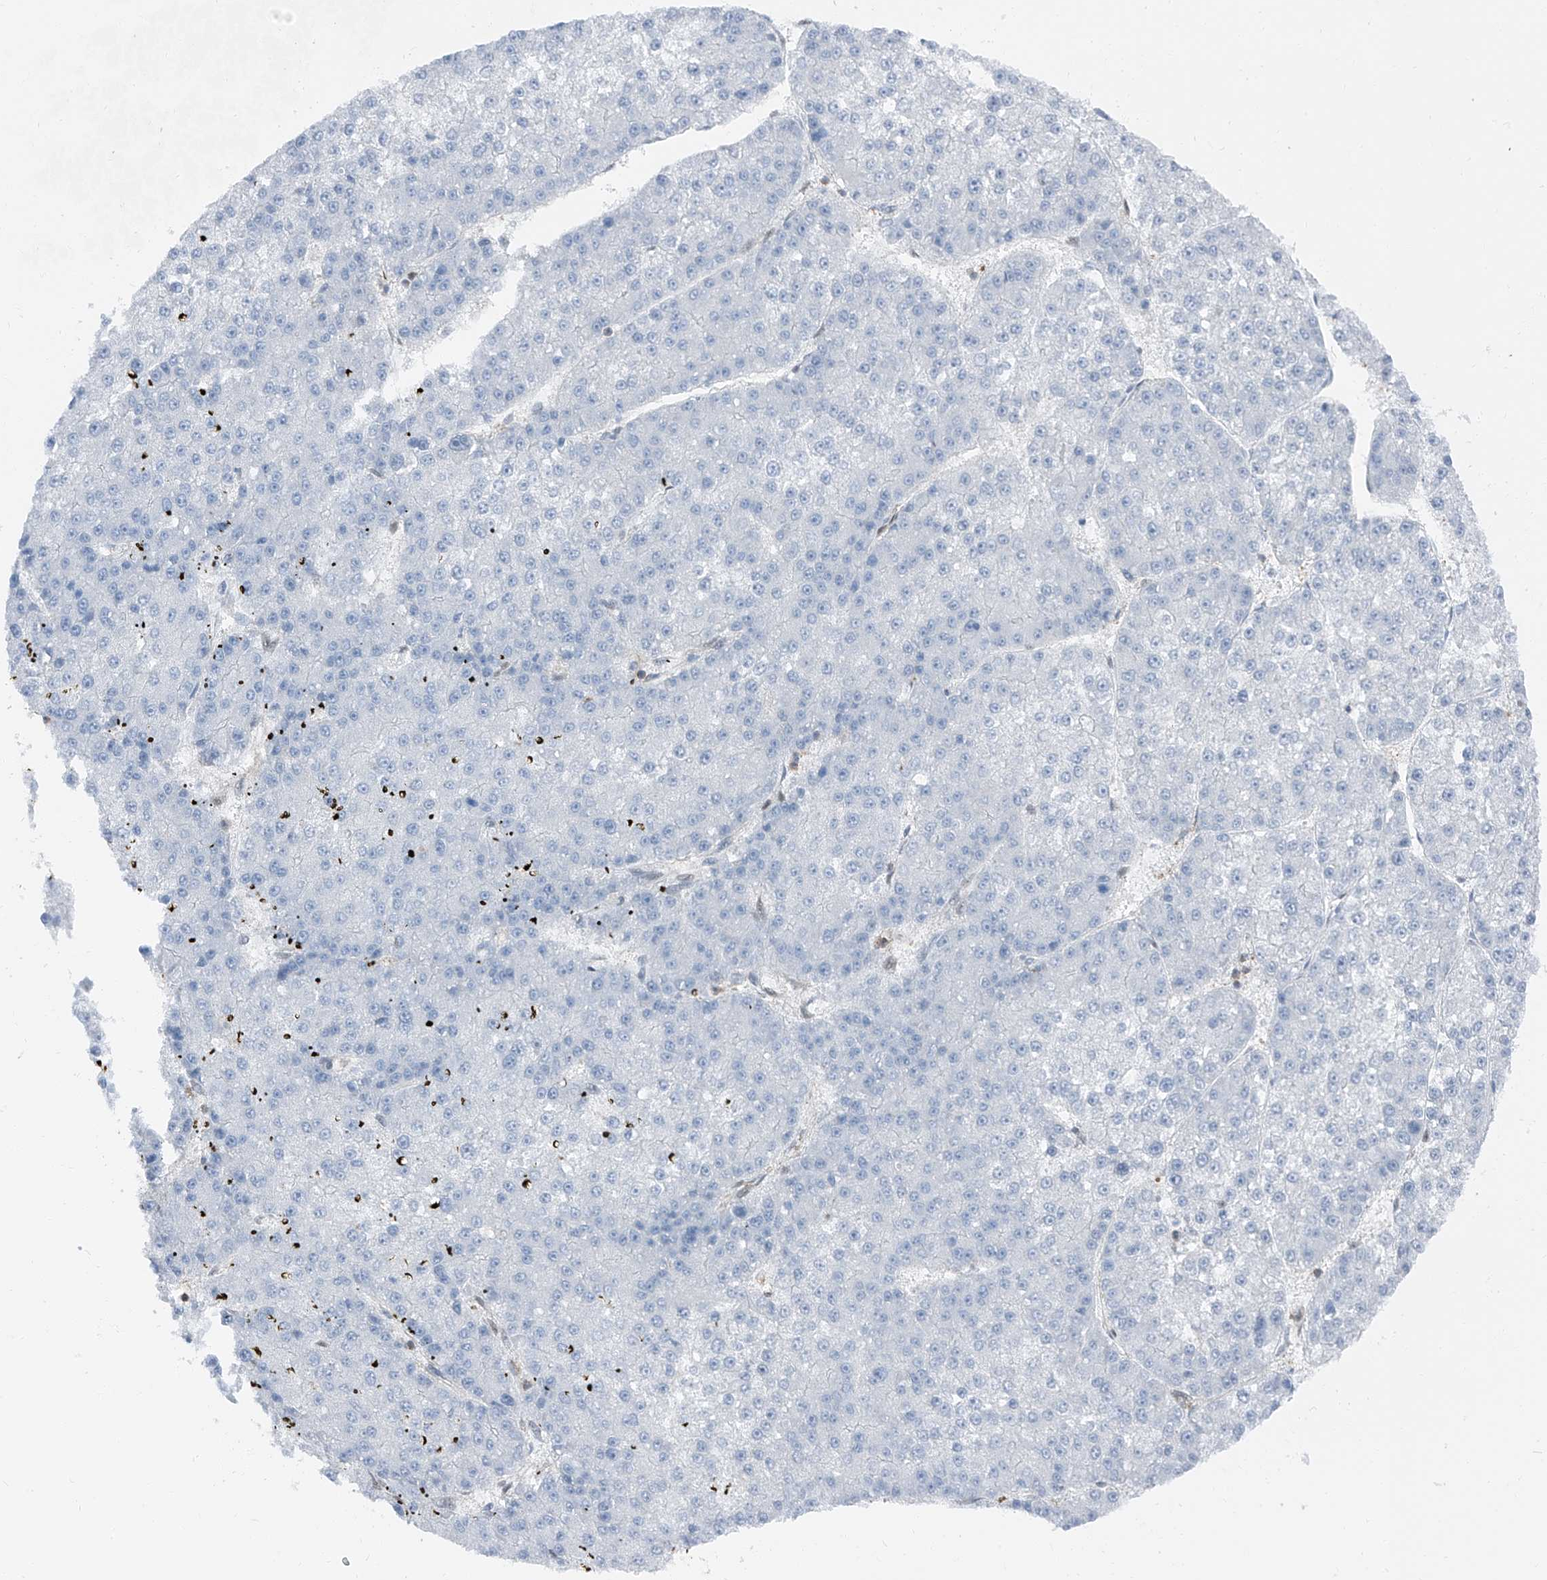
{"staining": {"intensity": "negative", "quantity": "none", "location": "none"}, "tissue": "liver cancer", "cell_type": "Tumor cells", "image_type": "cancer", "snomed": [{"axis": "morphology", "description": "Carcinoma, Hepatocellular, NOS"}, {"axis": "topography", "description": "Liver"}], "caption": "Photomicrograph shows no protein positivity in tumor cells of liver cancer tissue.", "gene": "PSMB10", "patient": {"sex": "female", "age": 73}}